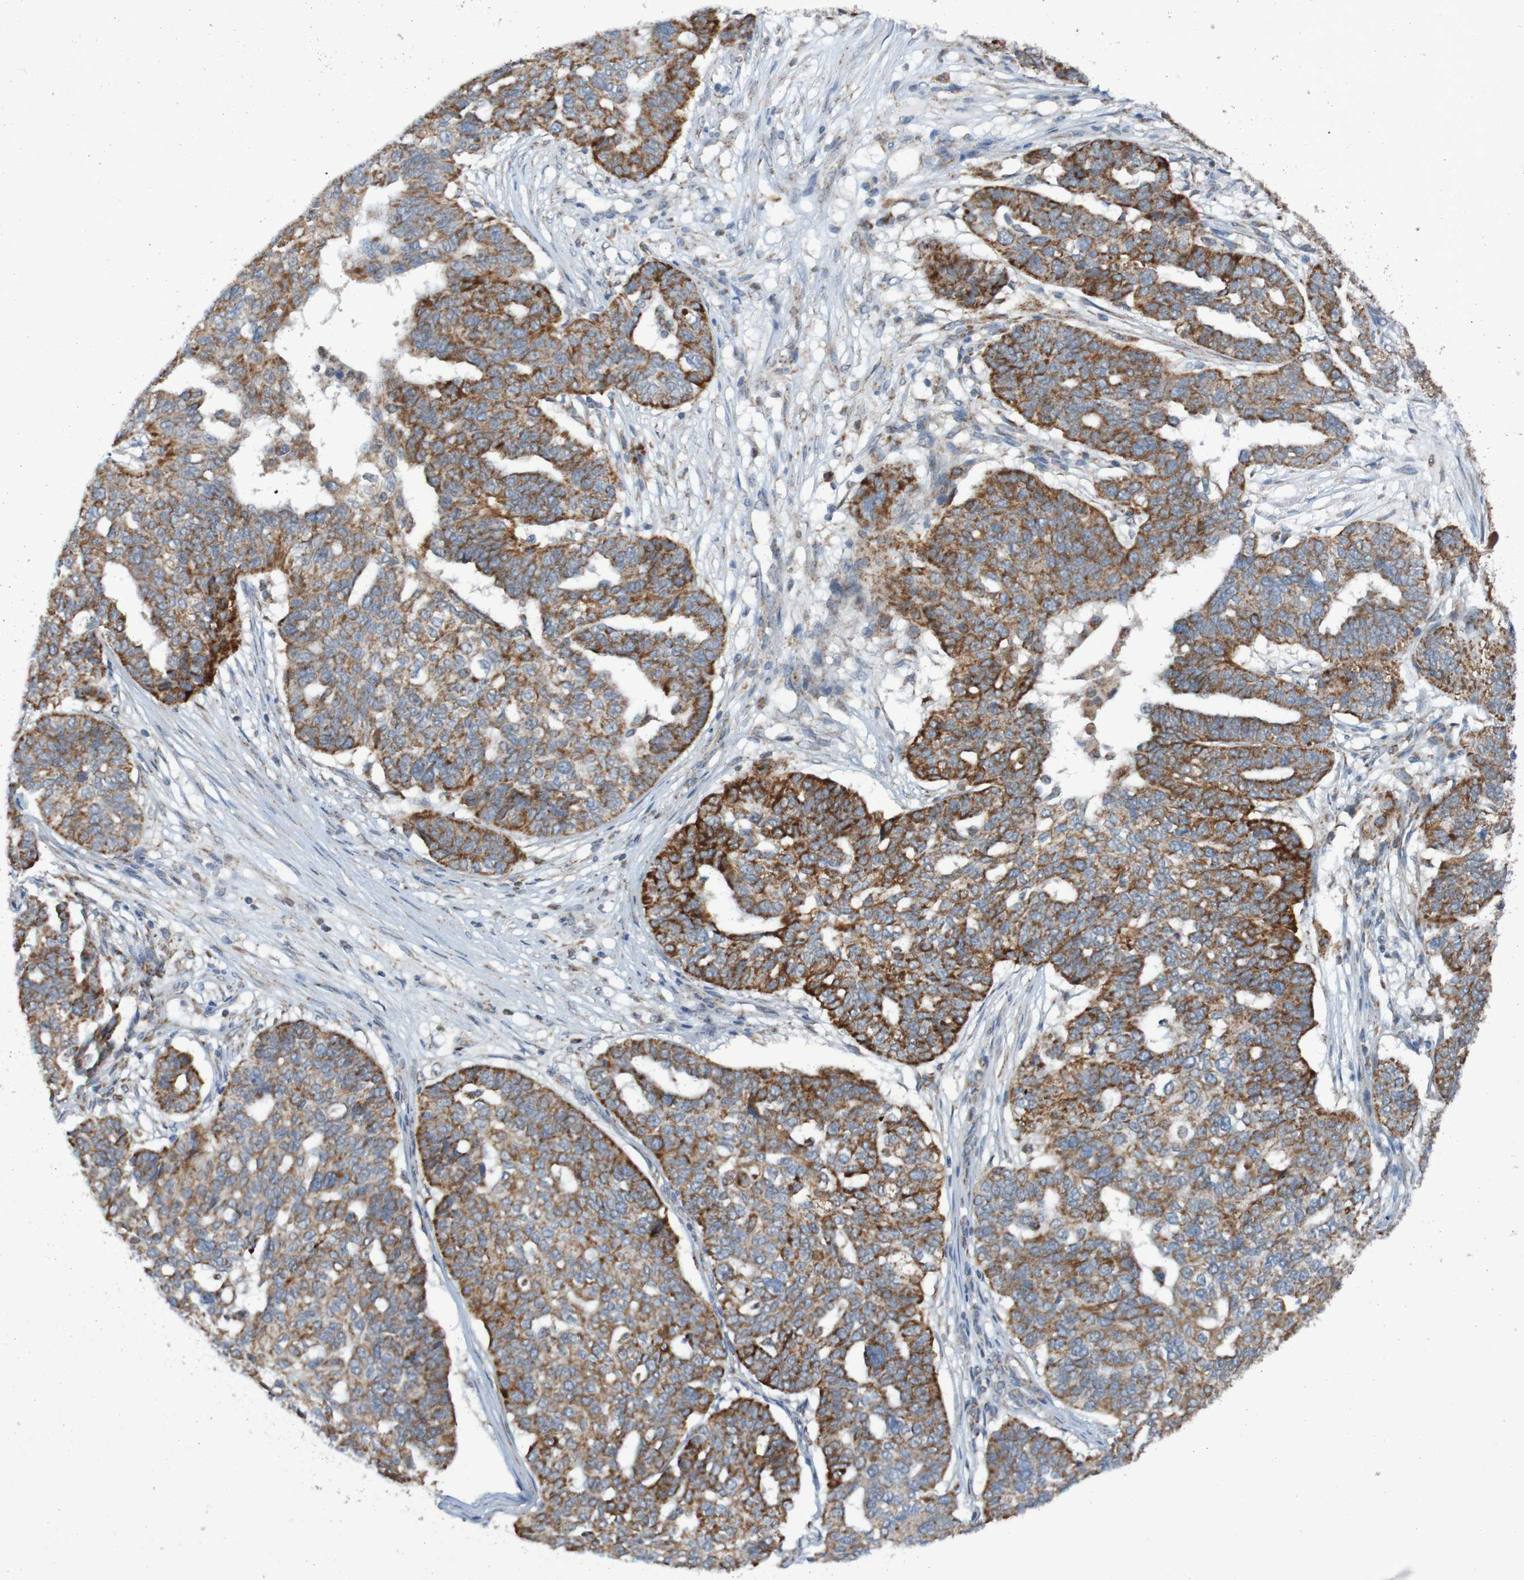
{"staining": {"intensity": "strong", "quantity": "25%-75%", "location": "cytoplasmic/membranous"}, "tissue": "ovarian cancer", "cell_type": "Tumor cells", "image_type": "cancer", "snomed": [{"axis": "morphology", "description": "Cystadenocarcinoma, serous, NOS"}, {"axis": "topography", "description": "Ovary"}], "caption": "Immunohistochemical staining of ovarian cancer (serous cystadenocarcinoma) shows strong cytoplasmic/membranous protein expression in about 25%-75% of tumor cells. The protein of interest is stained brown, and the nuclei are stained in blue (DAB (3,3'-diaminobenzidine) IHC with brightfield microscopy, high magnification).", "gene": "CCDC51", "patient": {"sex": "female", "age": 59}}